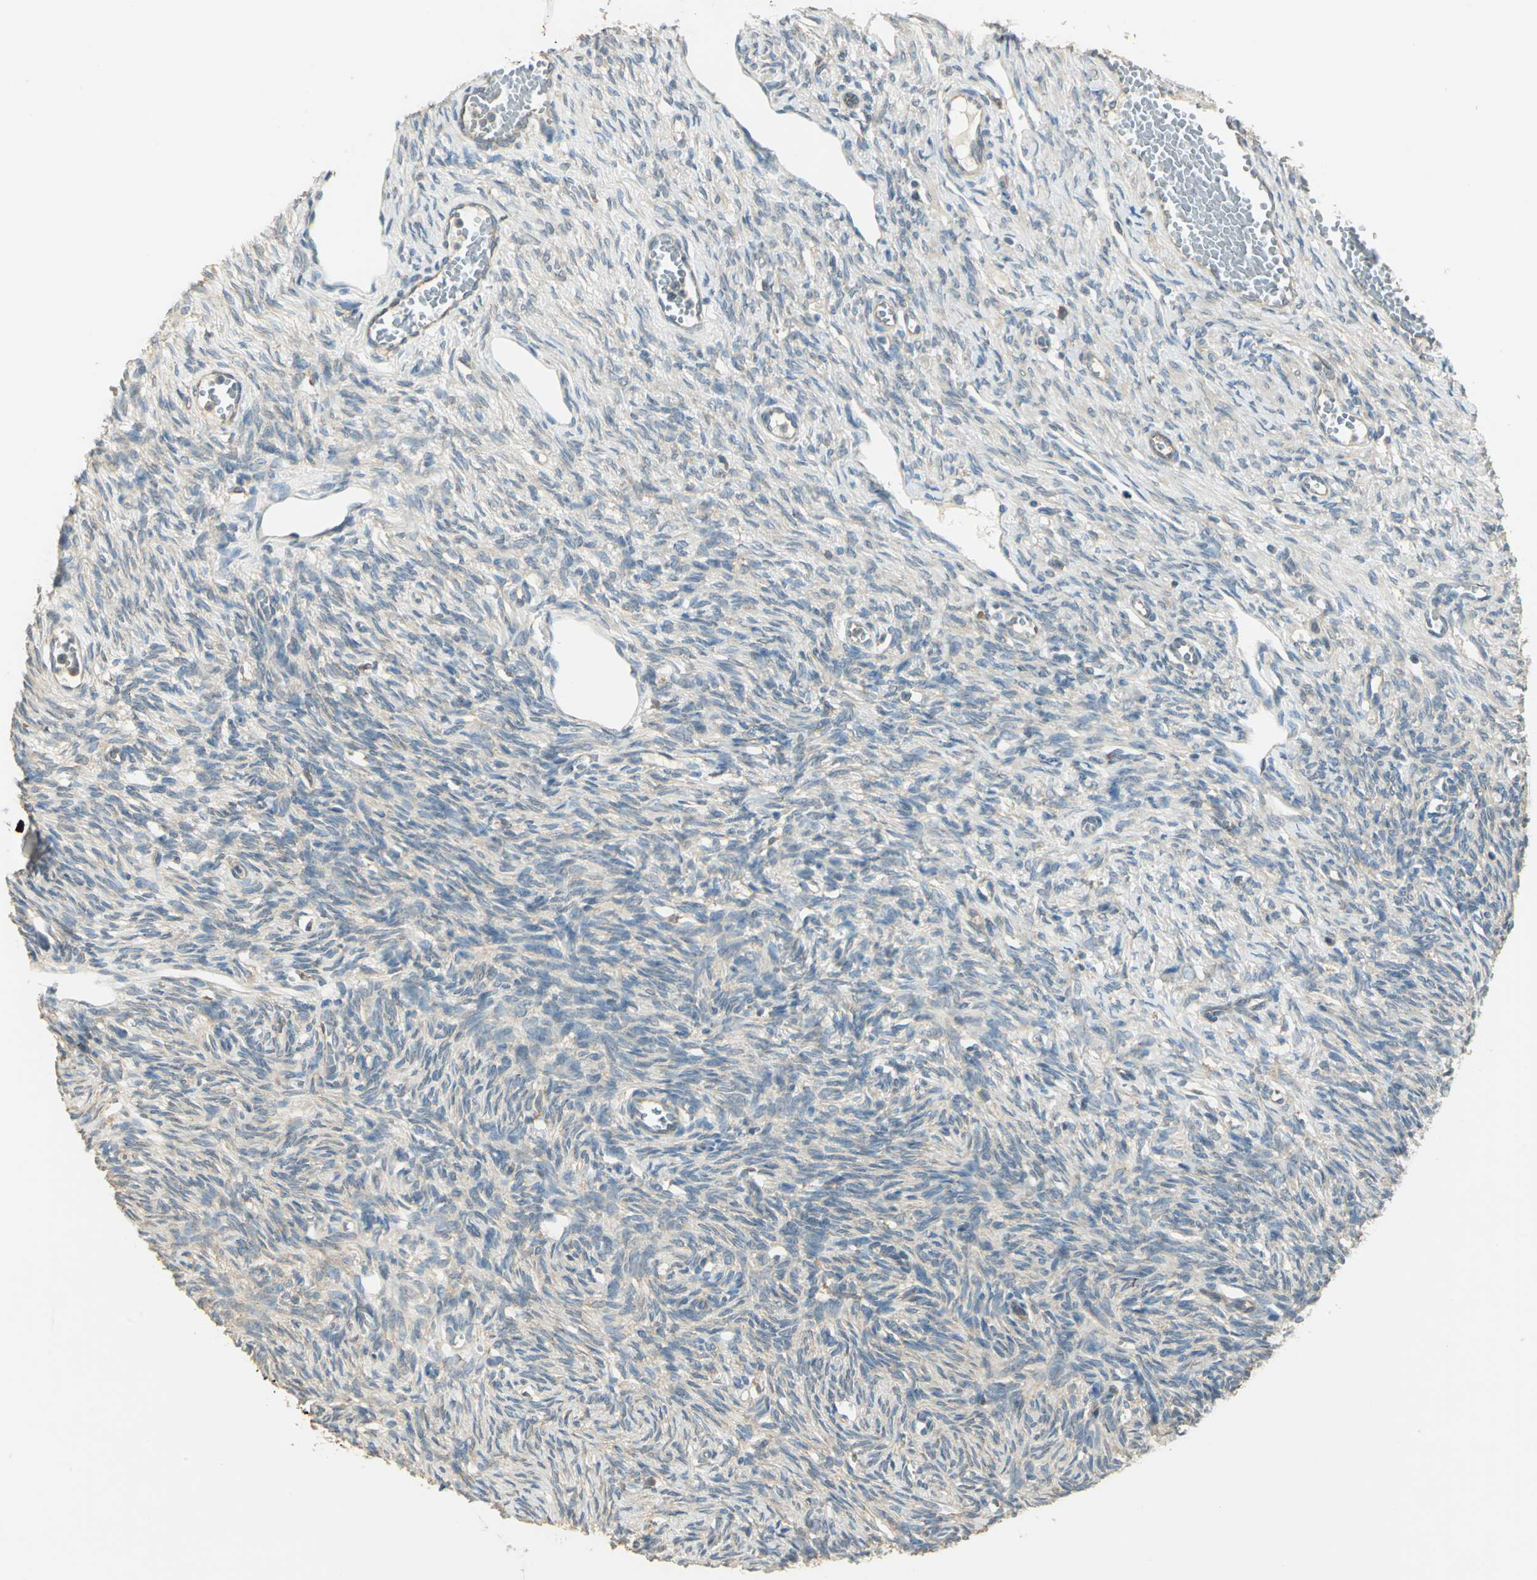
{"staining": {"intensity": "weak", "quantity": "25%-75%", "location": "cytoplasmic/membranous"}, "tissue": "ovary", "cell_type": "Ovarian stroma cells", "image_type": "normal", "snomed": [{"axis": "morphology", "description": "Normal tissue, NOS"}, {"axis": "topography", "description": "Ovary"}], "caption": "Immunohistochemistry of benign ovary reveals low levels of weak cytoplasmic/membranous expression in about 25%-75% of ovarian stroma cells.", "gene": "SHC2", "patient": {"sex": "female", "age": 33}}